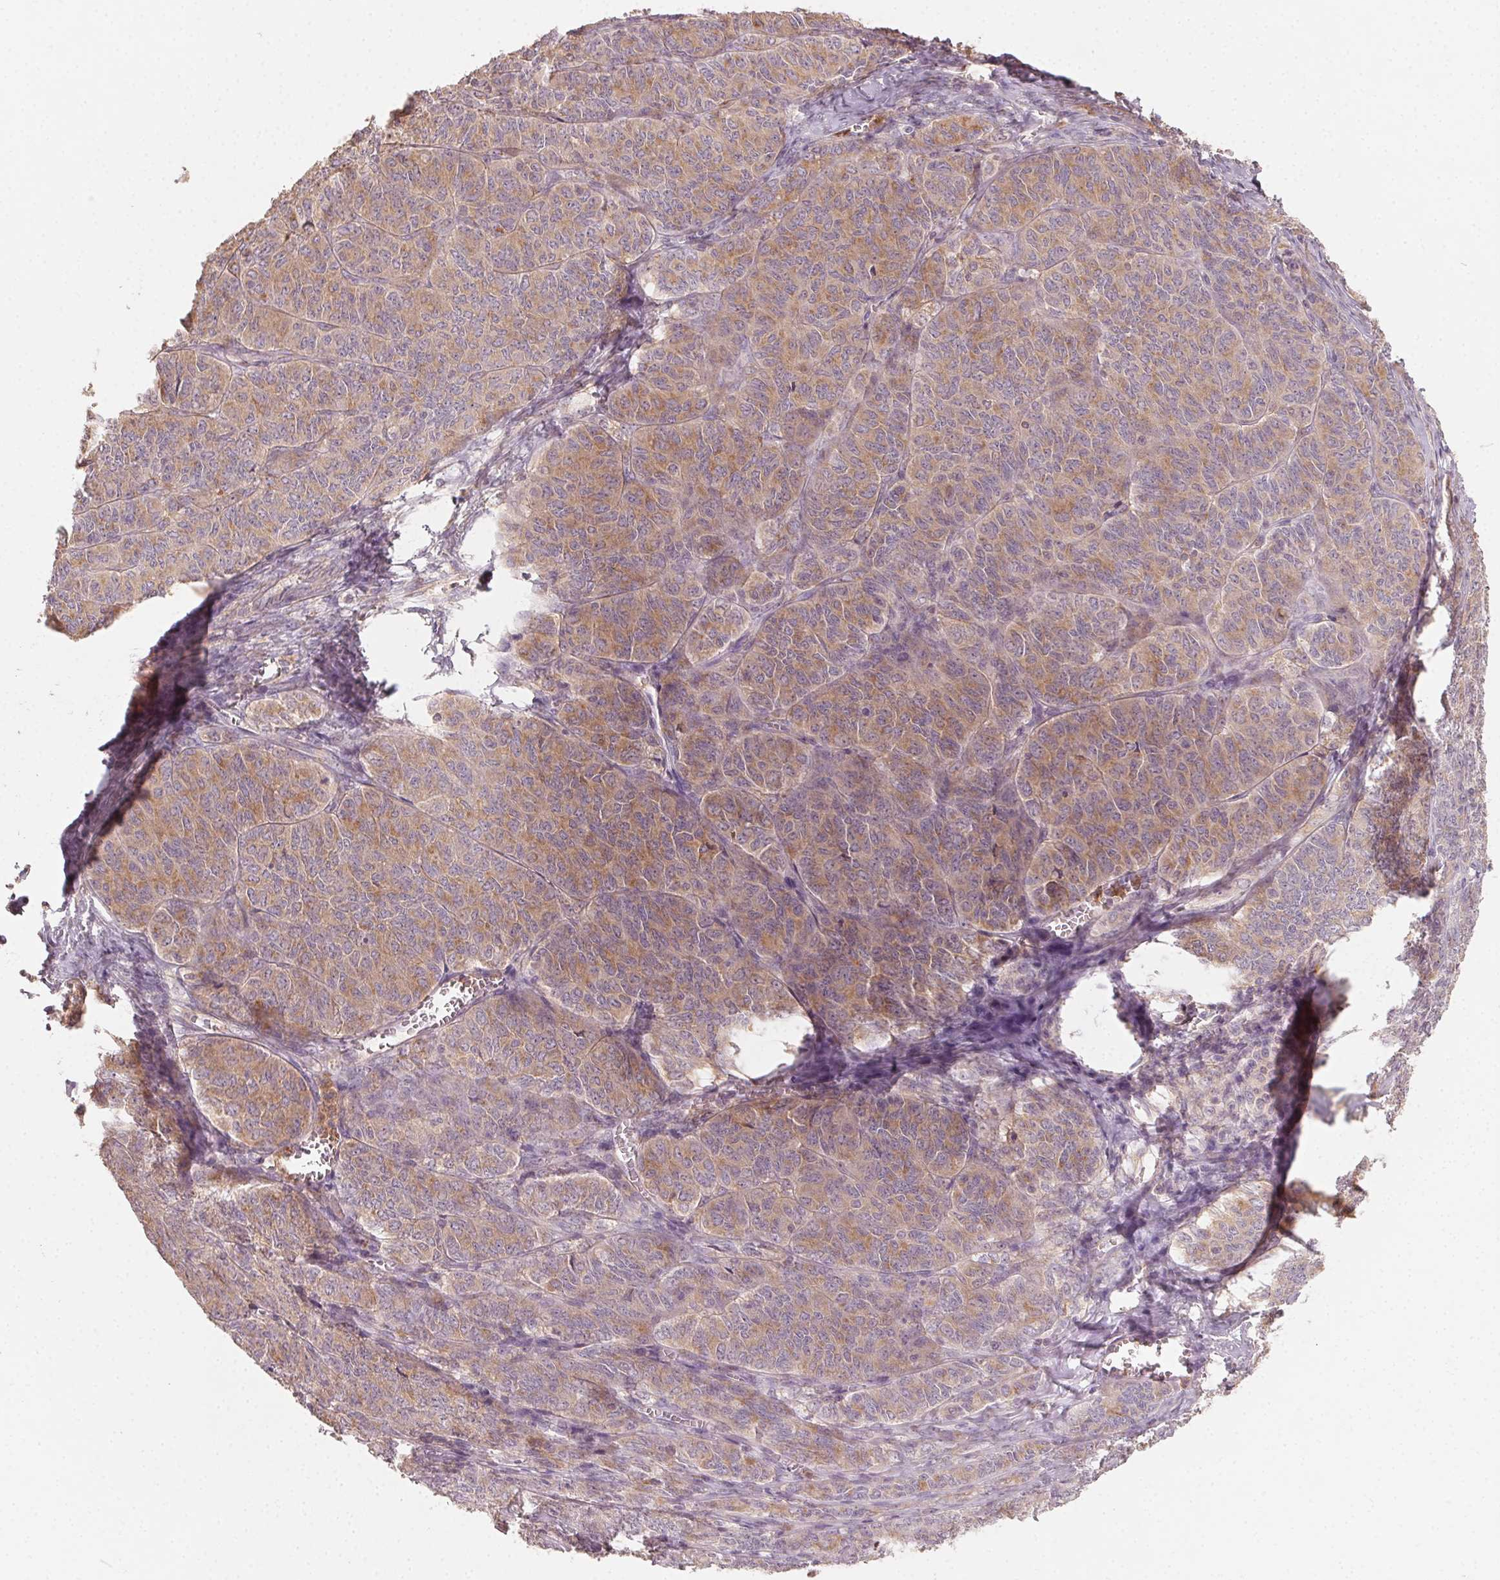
{"staining": {"intensity": "moderate", "quantity": ">75%", "location": "cytoplasmic/membranous"}, "tissue": "ovarian cancer", "cell_type": "Tumor cells", "image_type": "cancer", "snomed": [{"axis": "morphology", "description": "Carcinoma, endometroid"}, {"axis": "topography", "description": "Ovary"}], "caption": "Immunohistochemistry of human endometroid carcinoma (ovarian) demonstrates medium levels of moderate cytoplasmic/membranous expression in approximately >75% of tumor cells.", "gene": "AP1S1", "patient": {"sex": "female", "age": 80}}